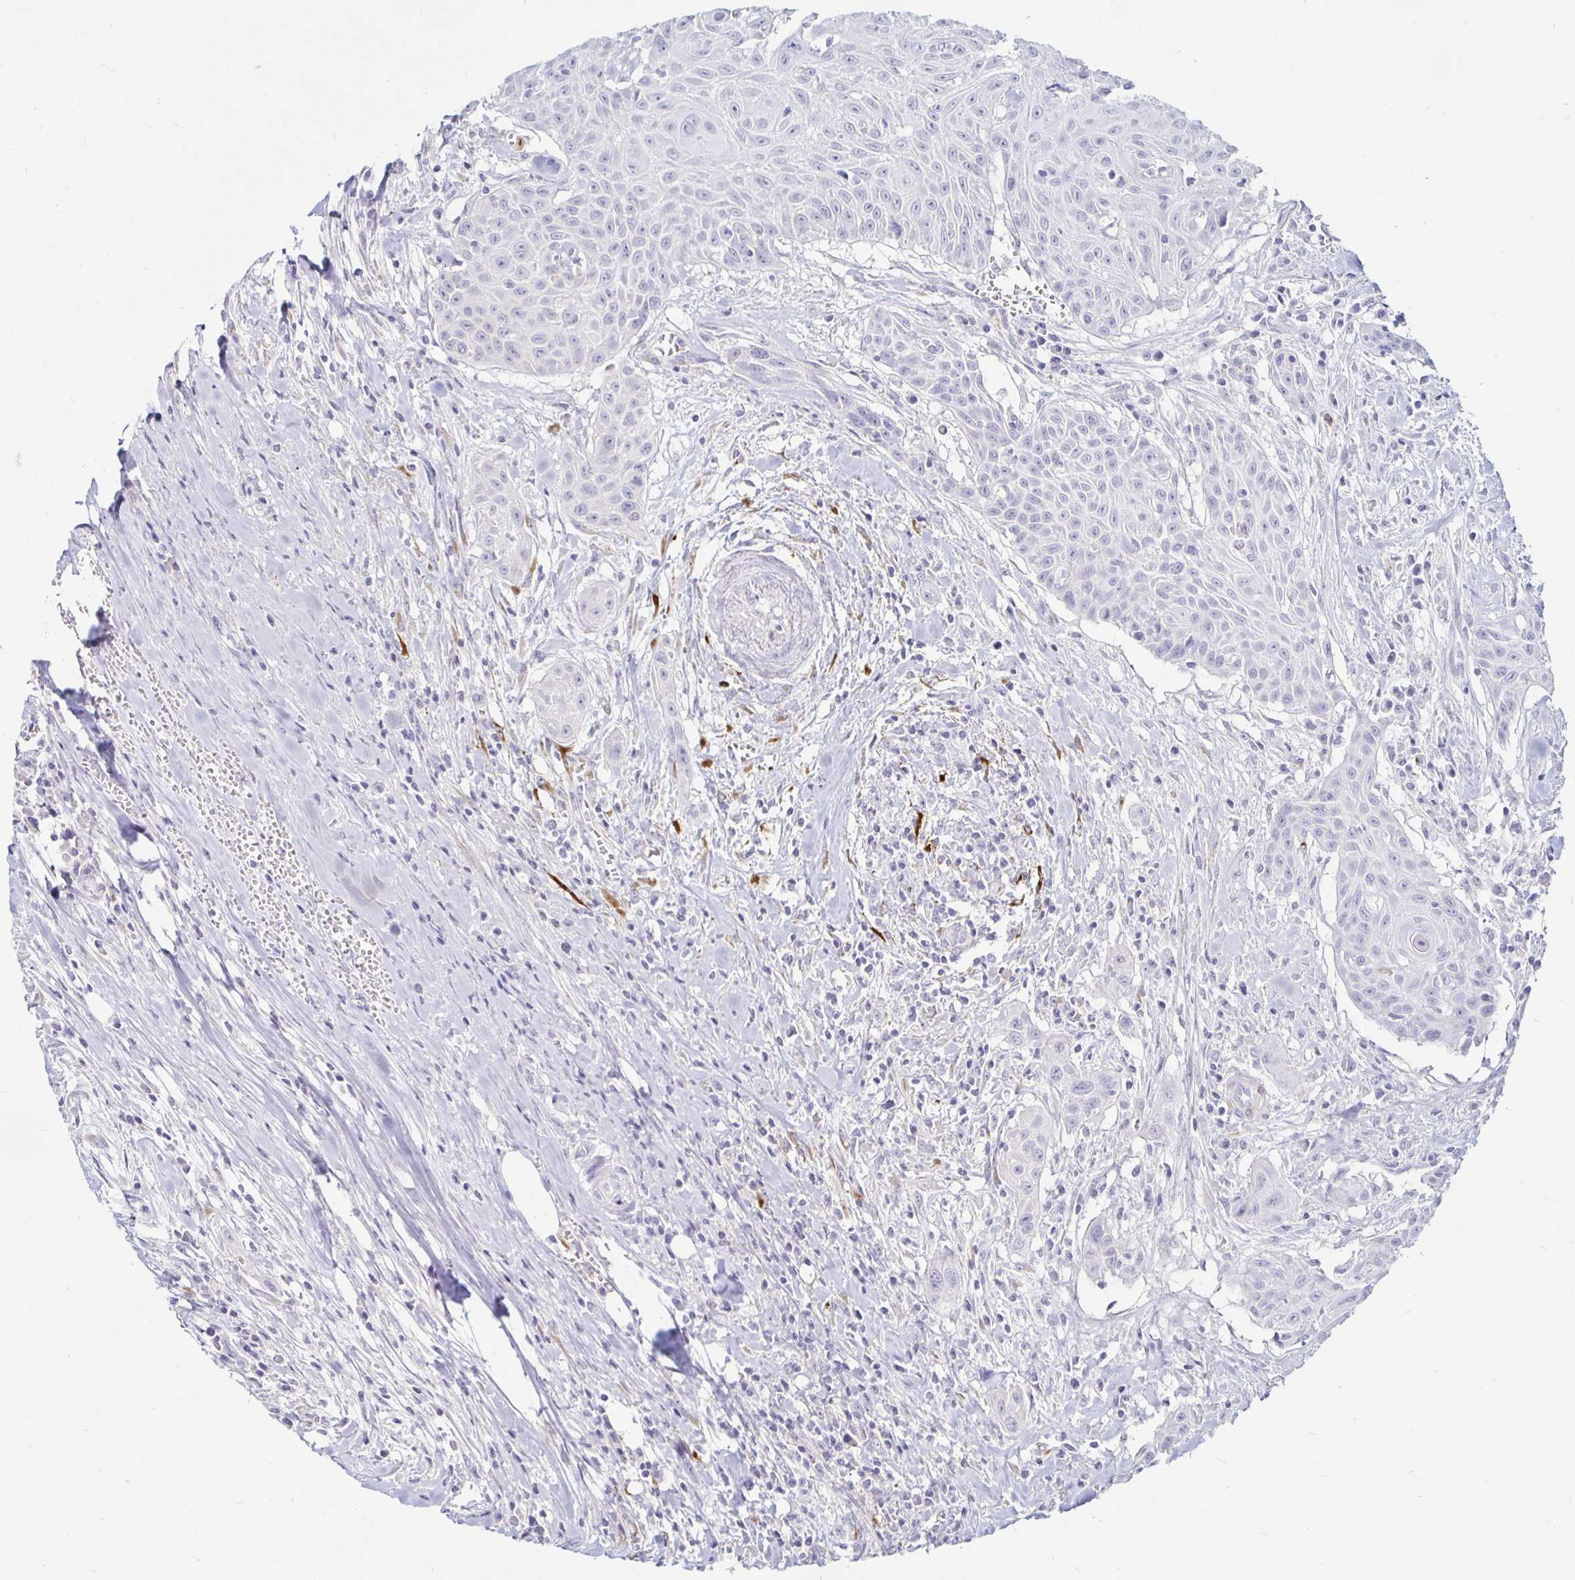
{"staining": {"intensity": "negative", "quantity": "none", "location": "none"}, "tissue": "head and neck cancer", "cell_type": "Tumor cells", "image_type": "cancer", "snomed": [{"axis": "morphology", "description": "Squamous cell carcinoma, NOS"}, {"axis": "topography", "description": "Lymph node"}, {"axis": "topography", "description": "Salivary gland"}, {"axis": "topography", "description": "Head-Neck"}], "caption": "Human head and neck cancer (squamous cell carcinoma) stained for a protein using IHC displays no expression in tumor cells.", "gene": "TIMP1", "patient": {"sex": "female", "age": 74}}